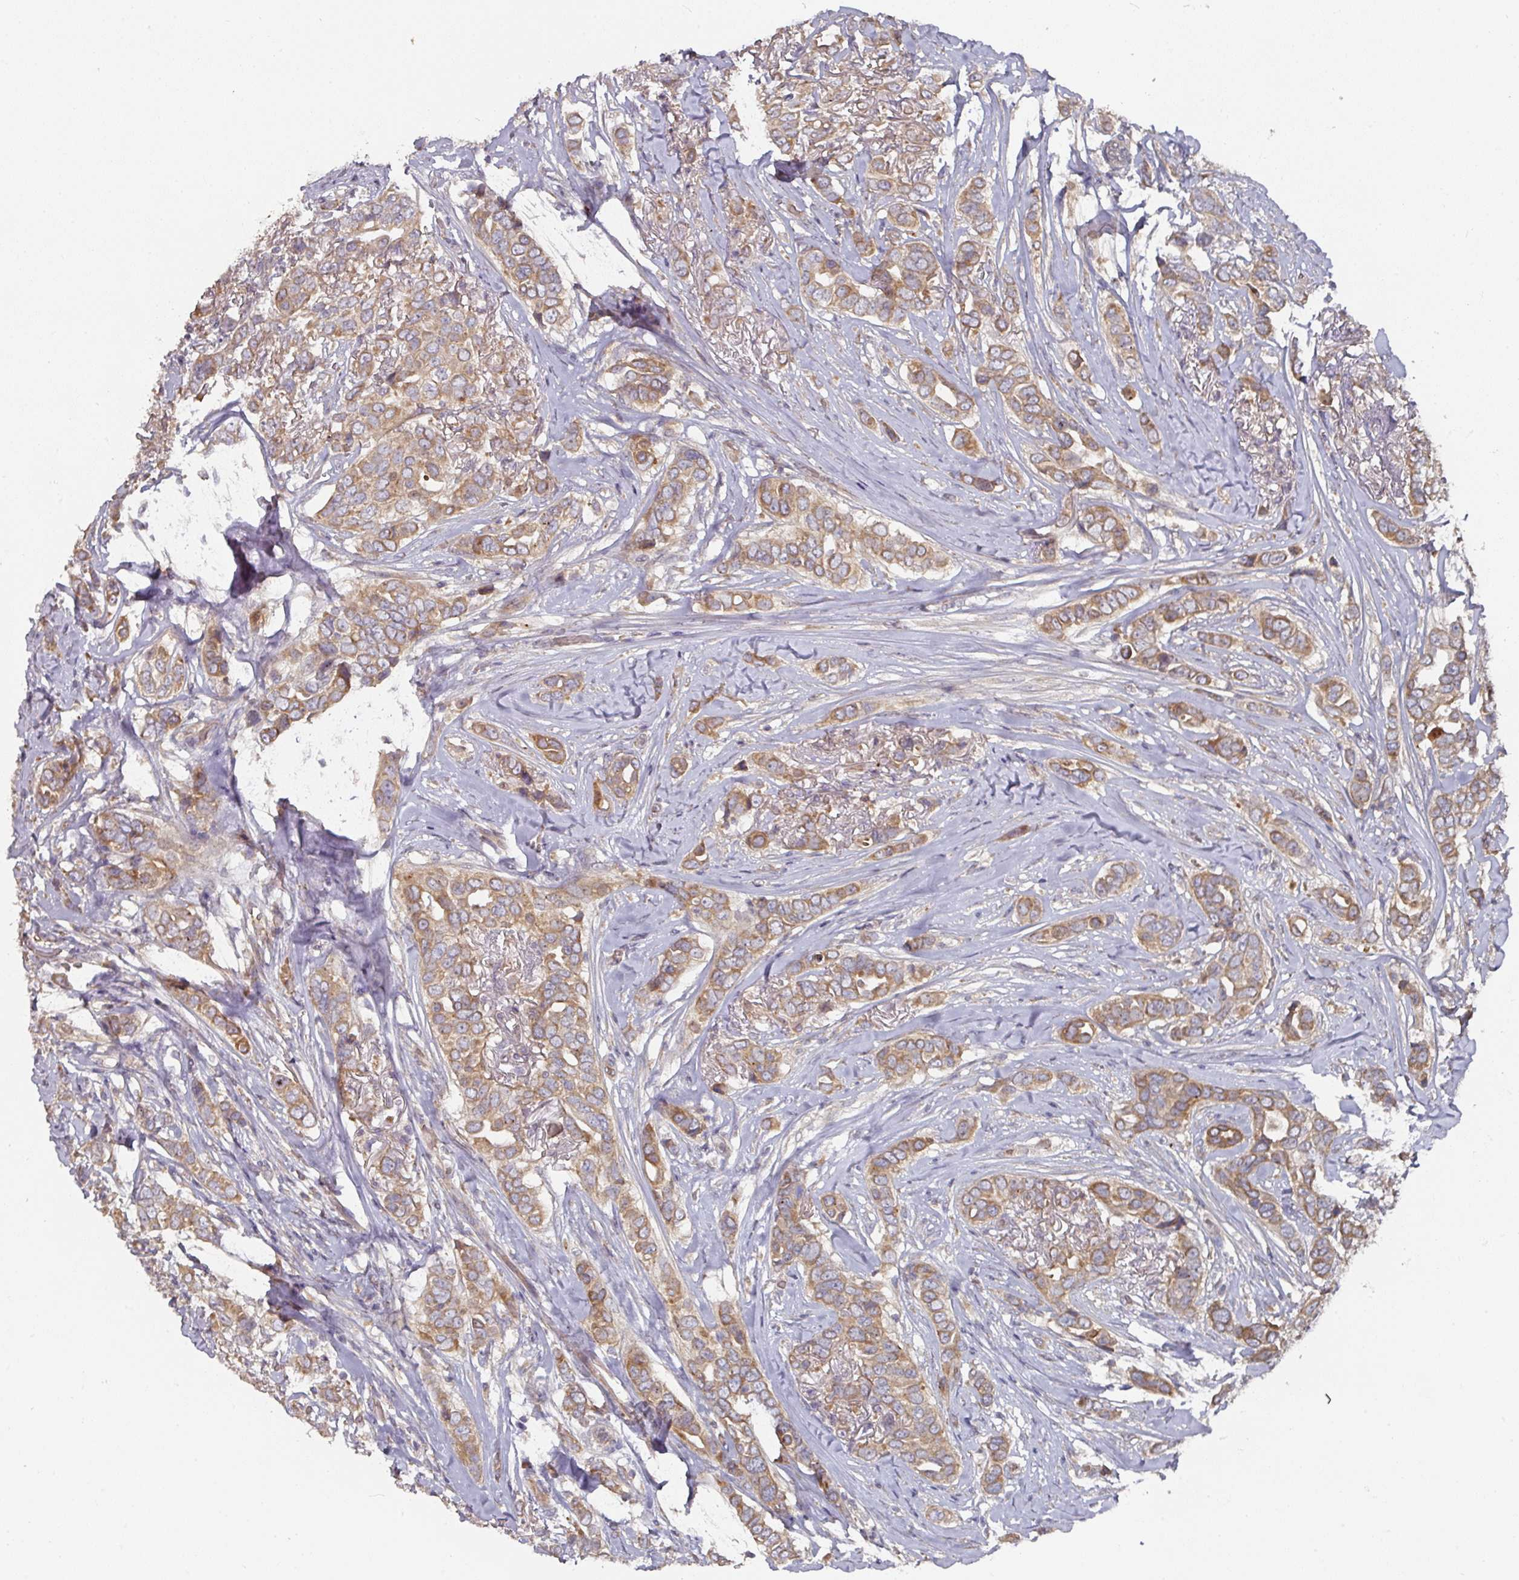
{"staining": {"intensity": "moderate", "quantity": ">75%", "location": "cytoplasmic/membranous"}, "tissue": "breast cancer", "cell_type": "Tumor cells", "image_type": "cancer", "snomed": [{"axis": "morphology", "description": "Lobular carcinoma"}, {"axis": "topography", "description": "Breast"}], "caption": "Brown immunohistochemical staining in lobular carcinoma (breast) displays moderate cytoplasmic/membranous staining in approximately >75% of tumor cells. (DAB IHC with brightfield microscopy, high magnification).", "gene": "DNAJC7", "patient": {"sex": "female", "age": 51}}